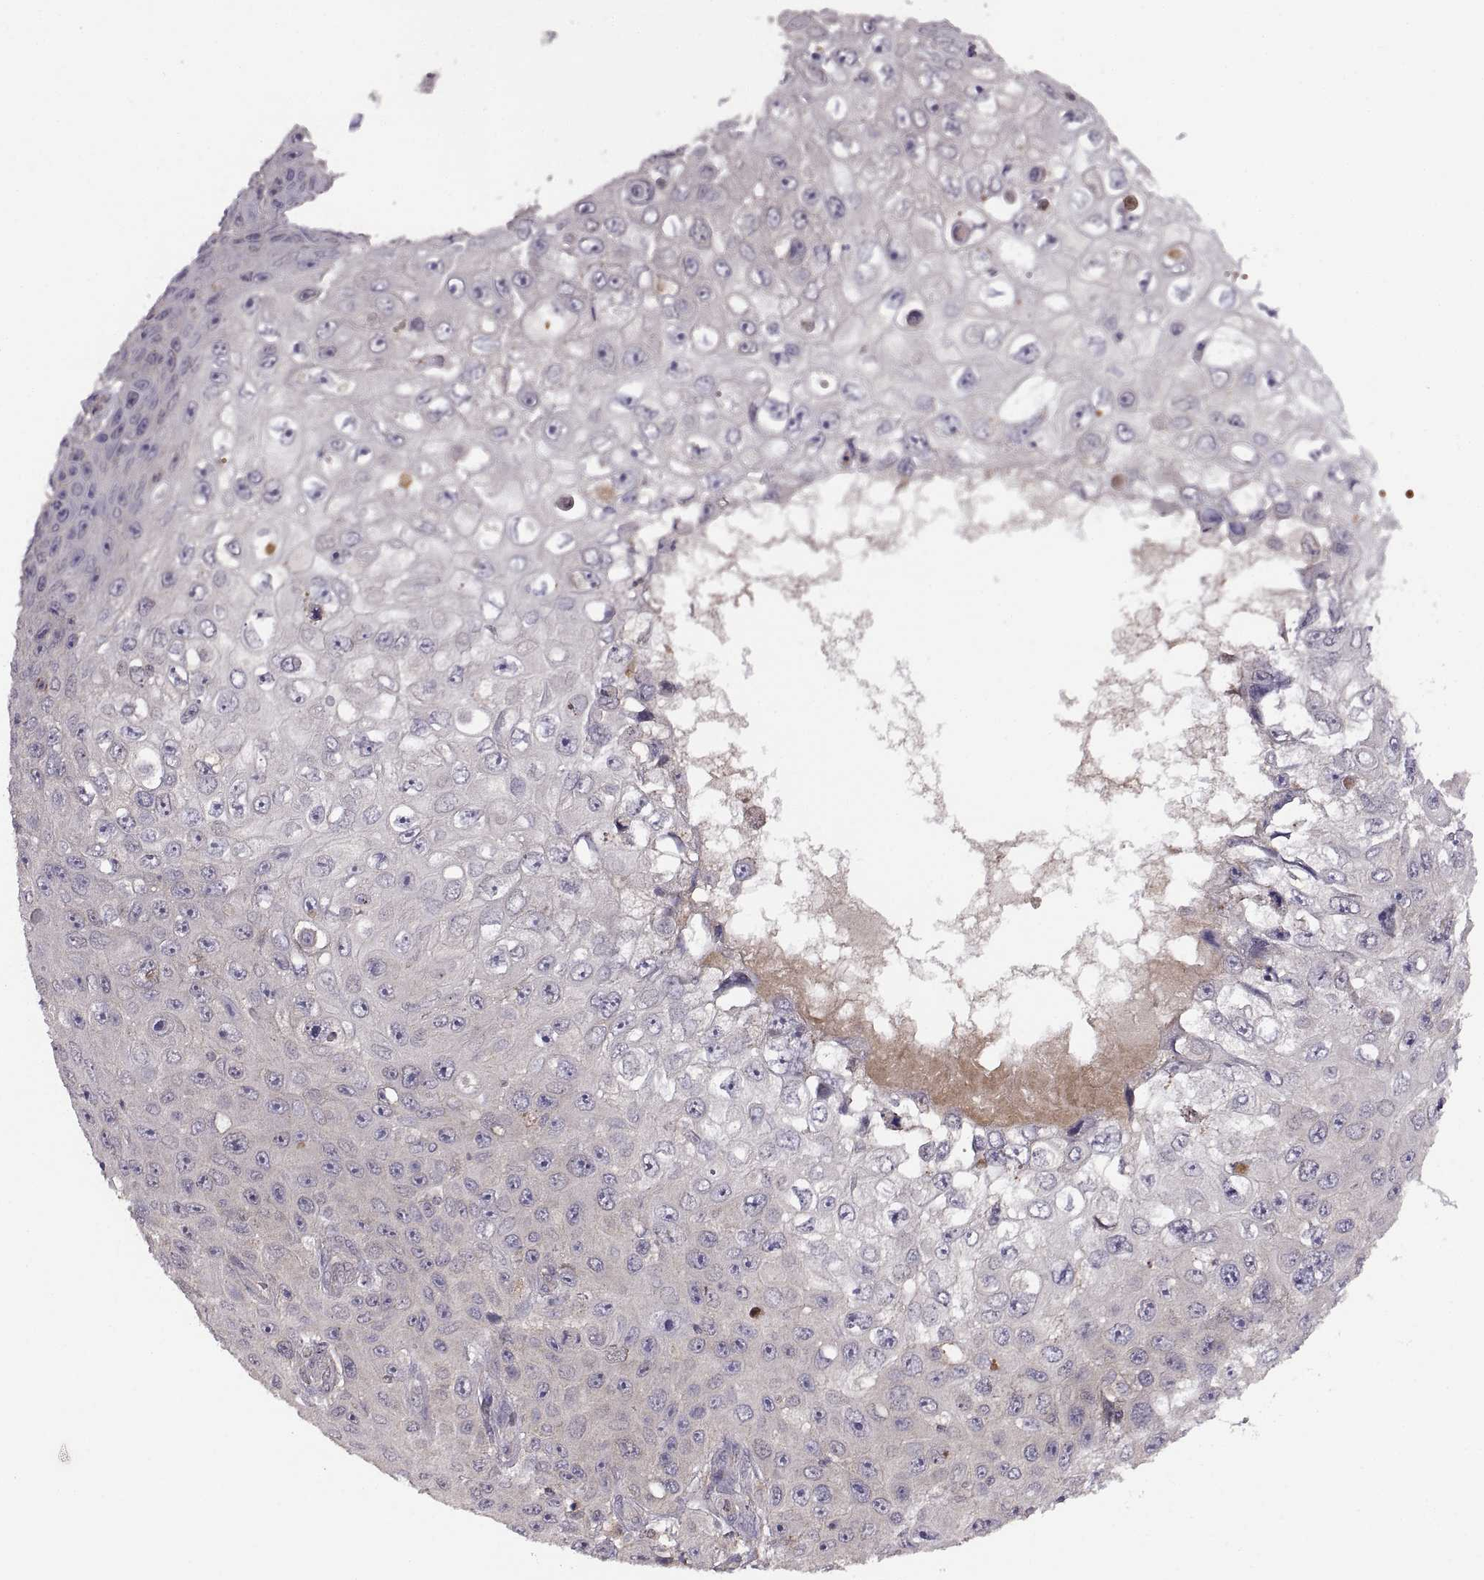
{"staining": {"intensity": "negative", "quantity": "none", "location": "none"}, "tissue": "skin cancer", "cell_type": "Tumor cells", "image_type": "cancer", "snomed": [{"axis": "morphology", "description": "Squamous cell carcinoma, NOS"}, {"axis": "topography", "description": "Skin"}], "caption": "There is no significant staining in tumor cells of skin squamous cell carcinoma.", "gene": "NMNAT2", "patient": {"sex": "male", "age": 82}}